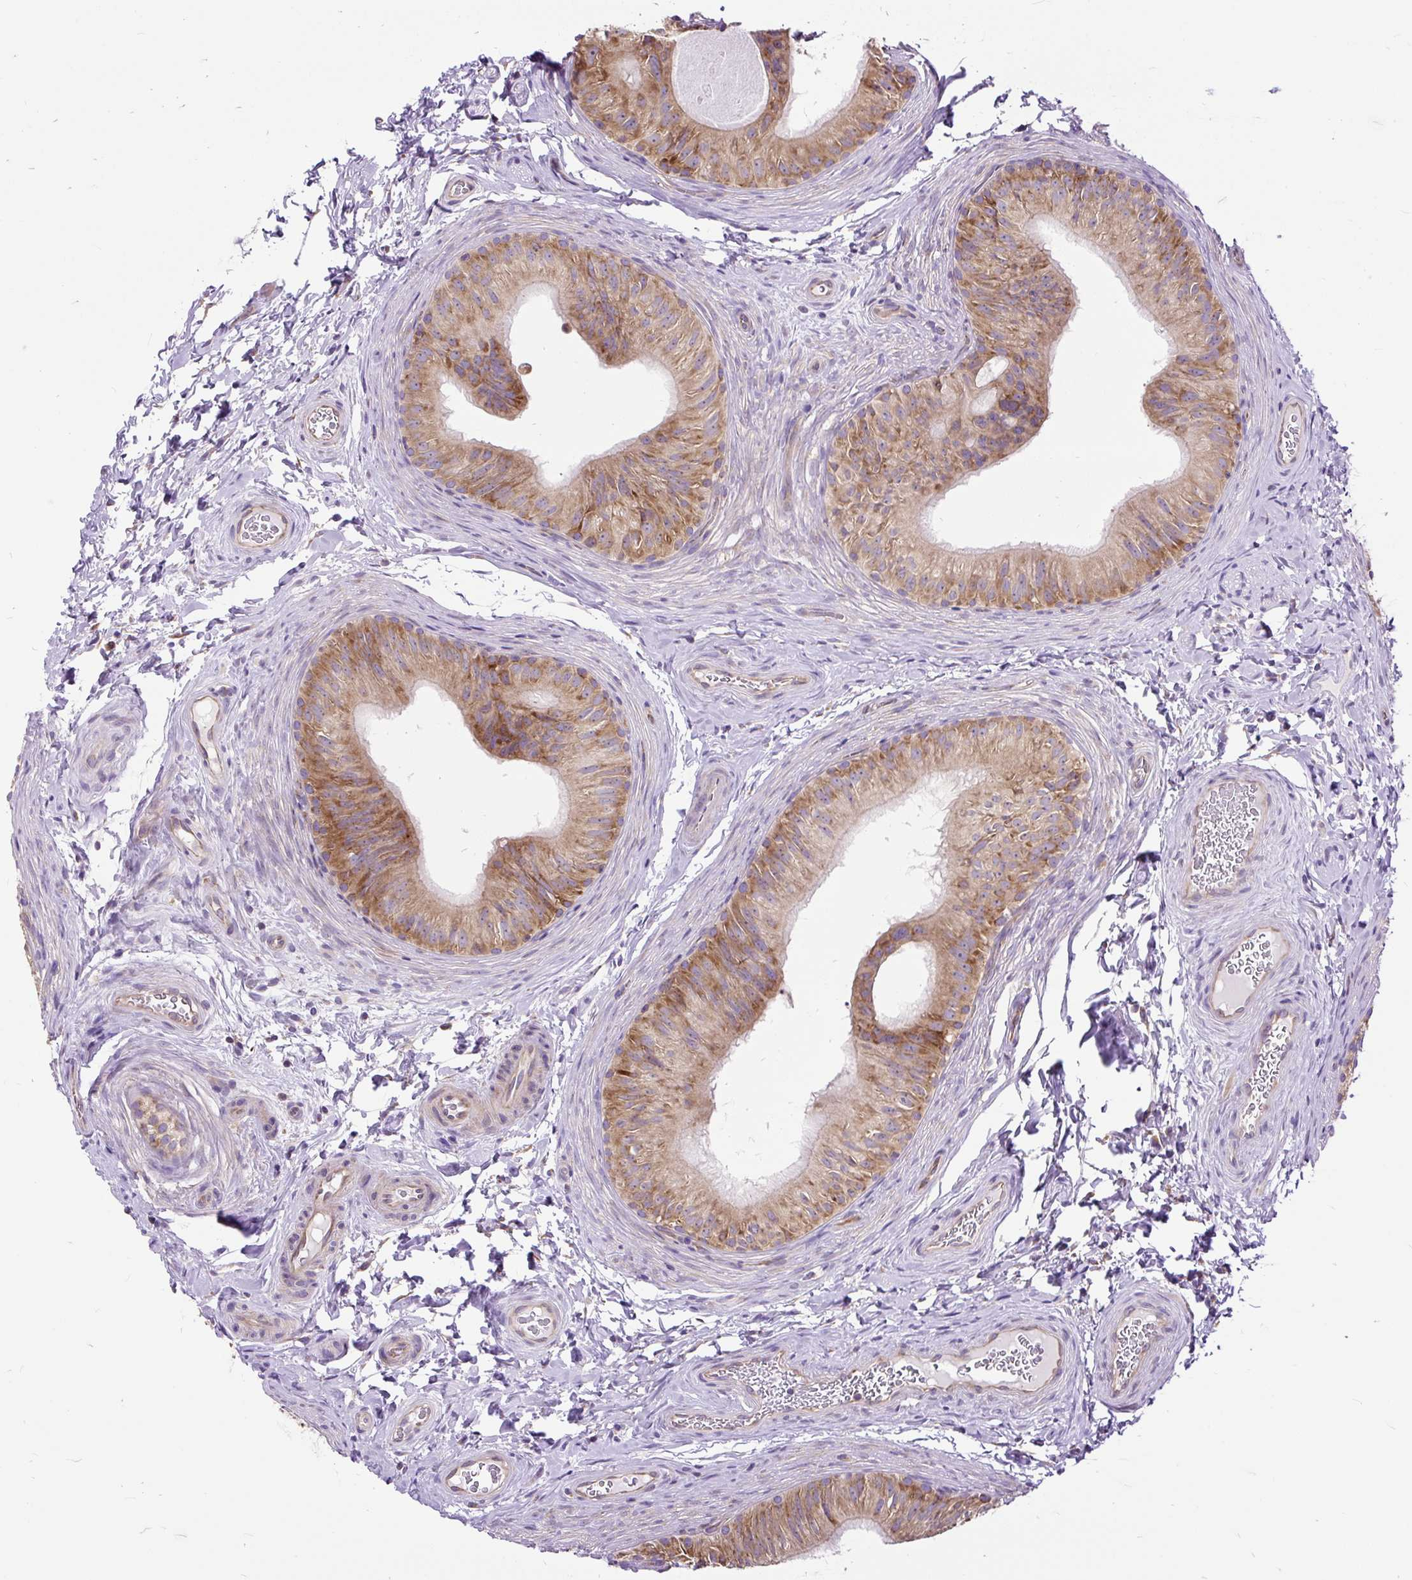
{"staining": {"intensity": "moderate", "quantity": ">75%", "location": "cytoplasmic/membranous"}, "tissue": "epididymis", "cell_type": "Glandular cells", "image_type": "normal", "snomed": [{"axis": "morphology", "description": "Normal tissue, NOS"}, {"axis": "topography", "description": "Epididymis"}], "caption": "Immunohistochemistry (IHC) of normal epididymis displays medium levels of moderate cytoplasmic/membranous expression in approximately >75% of glandular cells.", "gene": "RPS5", "patient": {"sex": "male", "age": 24}}